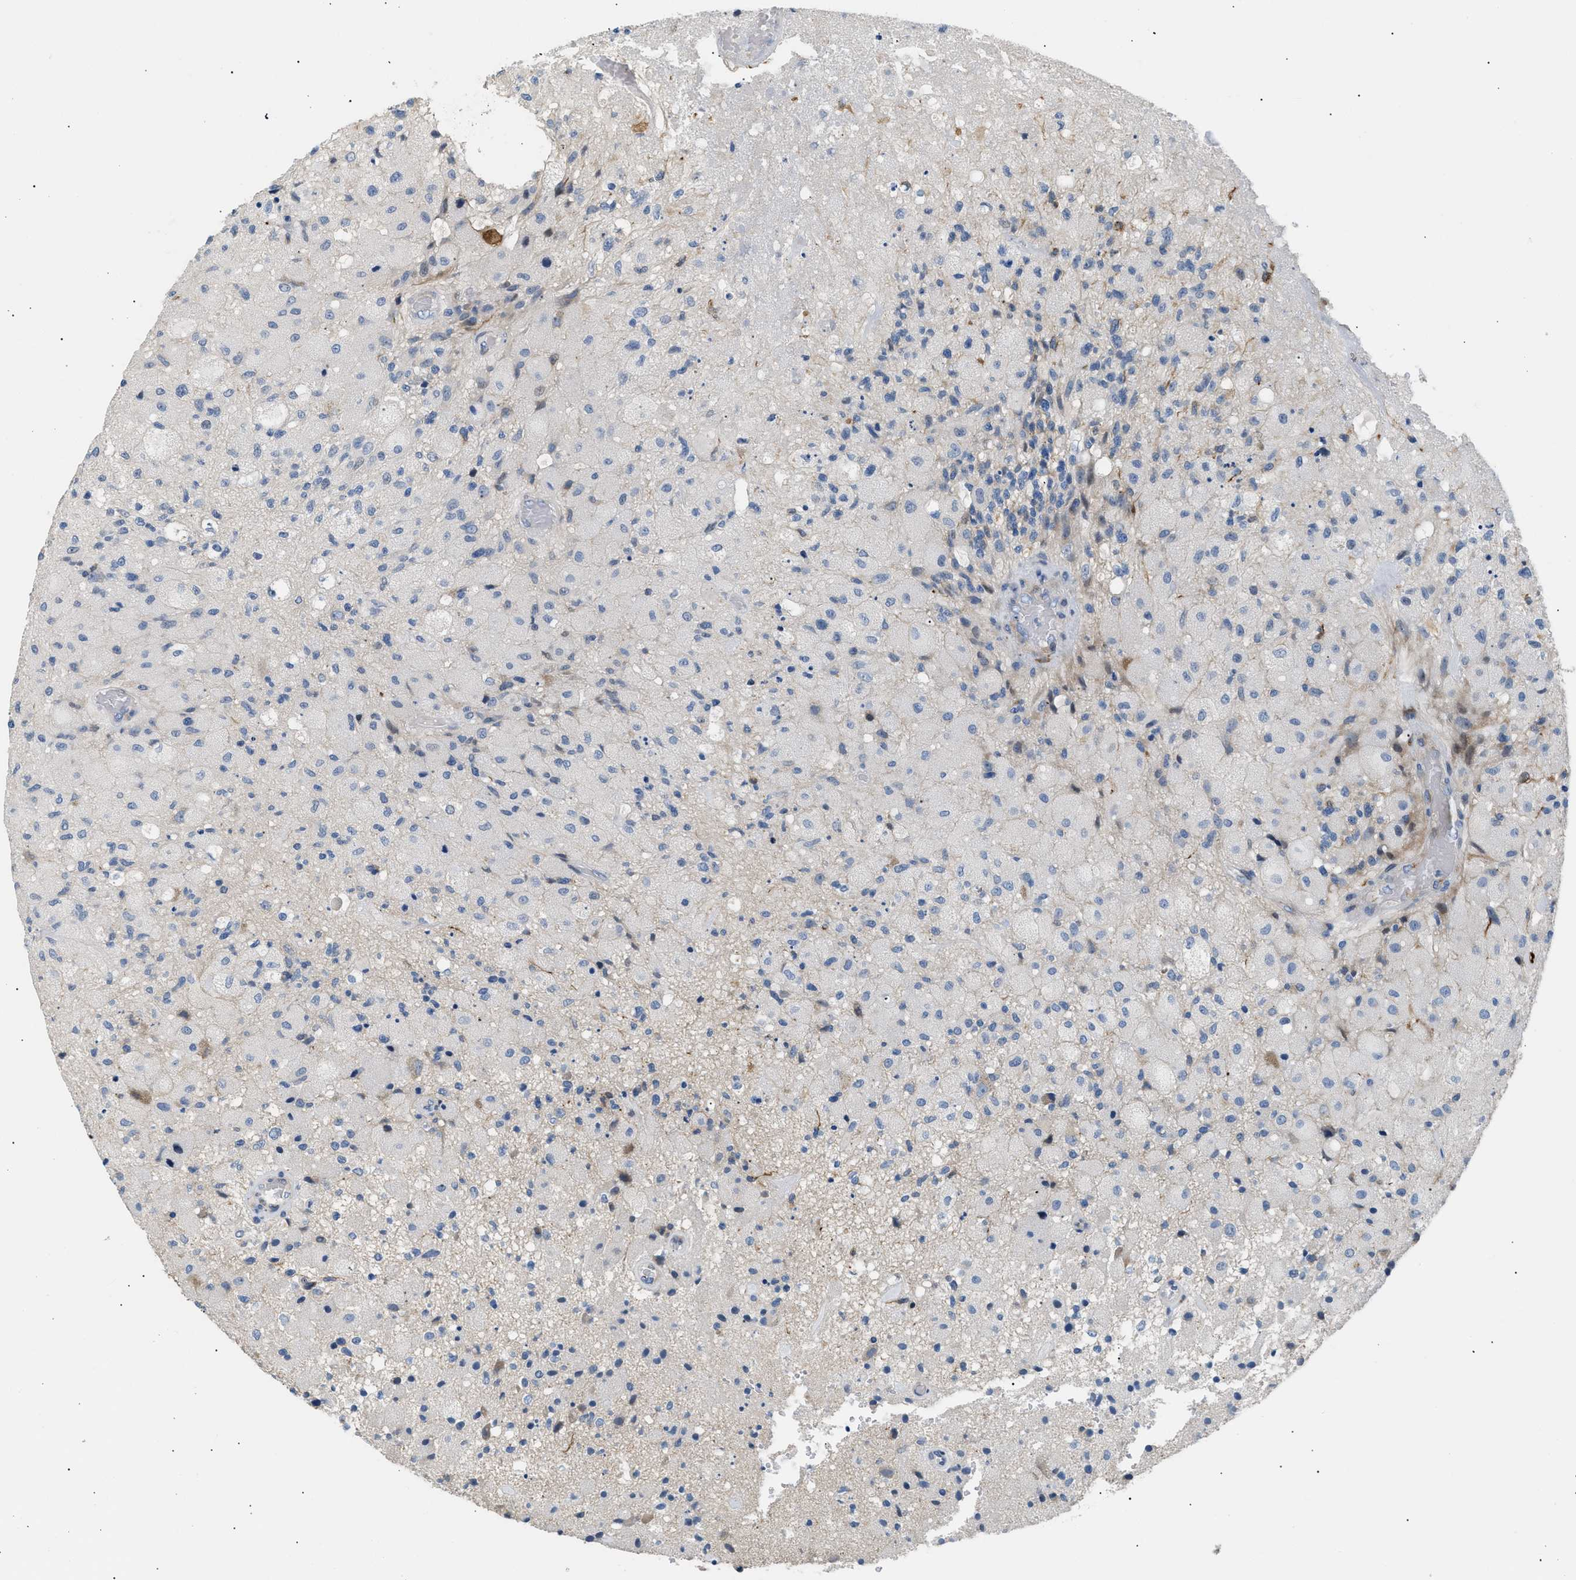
{"staining": {"intensity": "negative", "quantity": "none", "location": "none"}, "tissue": "glioma", "cell_type": "Tumor cells", "image_type": "cancer", "snomed": [{"axis": "morphology", "description": "Normal tissue, NOS"}, {"axis": "morphology", "description": "Glioma, malignant, High grade"}, {"axis": "topography", "description": "Cerebral cortex"}], "caption": "High magnification brightfield microscopy of malignant glioma (high-grade) stained with DAB (3,3'-diaminobenzidine) (brown) and counterstained with hematoxylin (blue): tumor cells show no significant positivity.", "gene": "ICA1", "patient": {"sex": "male", "age": 77}}